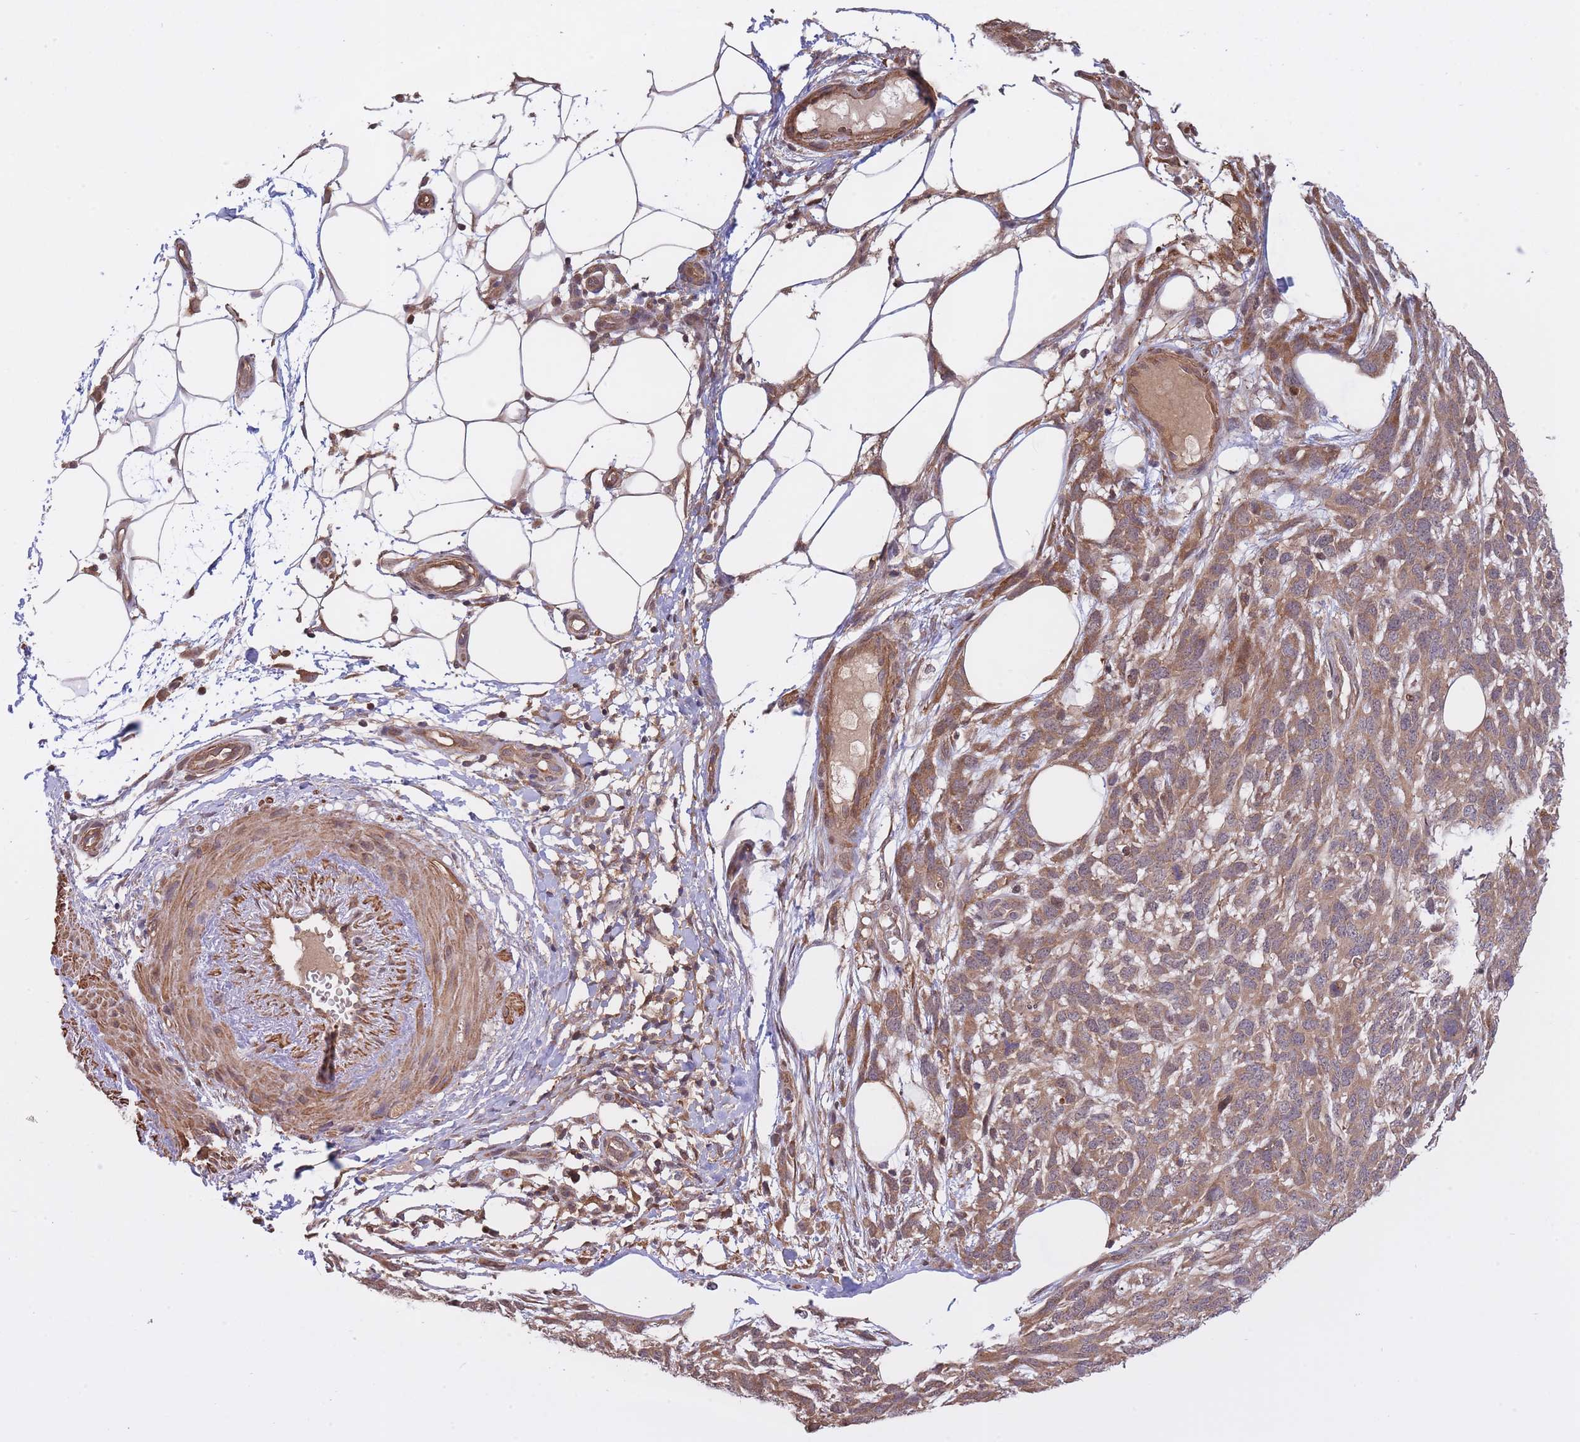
{"staining": {"intensity": "moderate", "quantity": ">75%", "location": "cytoplasmic/membranous"}, "tissue": "melanoma", "cell_type": "Tumor cells", "image_type": "cancer", "snomed": [{"axis": "morphology", "description": "Normal morphology"}, {"axis": "morphology", "description": "Malignant melanoma, NOS"}, {"axis": "topography", "description": "Skin"}], "caption": "A high-resolution histopathology image shows immunohistochemistry (IHC) staining of melanoma, which shows moderate cytoplasmic/membranous expression in approximately >75% of tumor cells.", "gene": "ZNF304", "patient": {"sex": "female", "age": 72}}